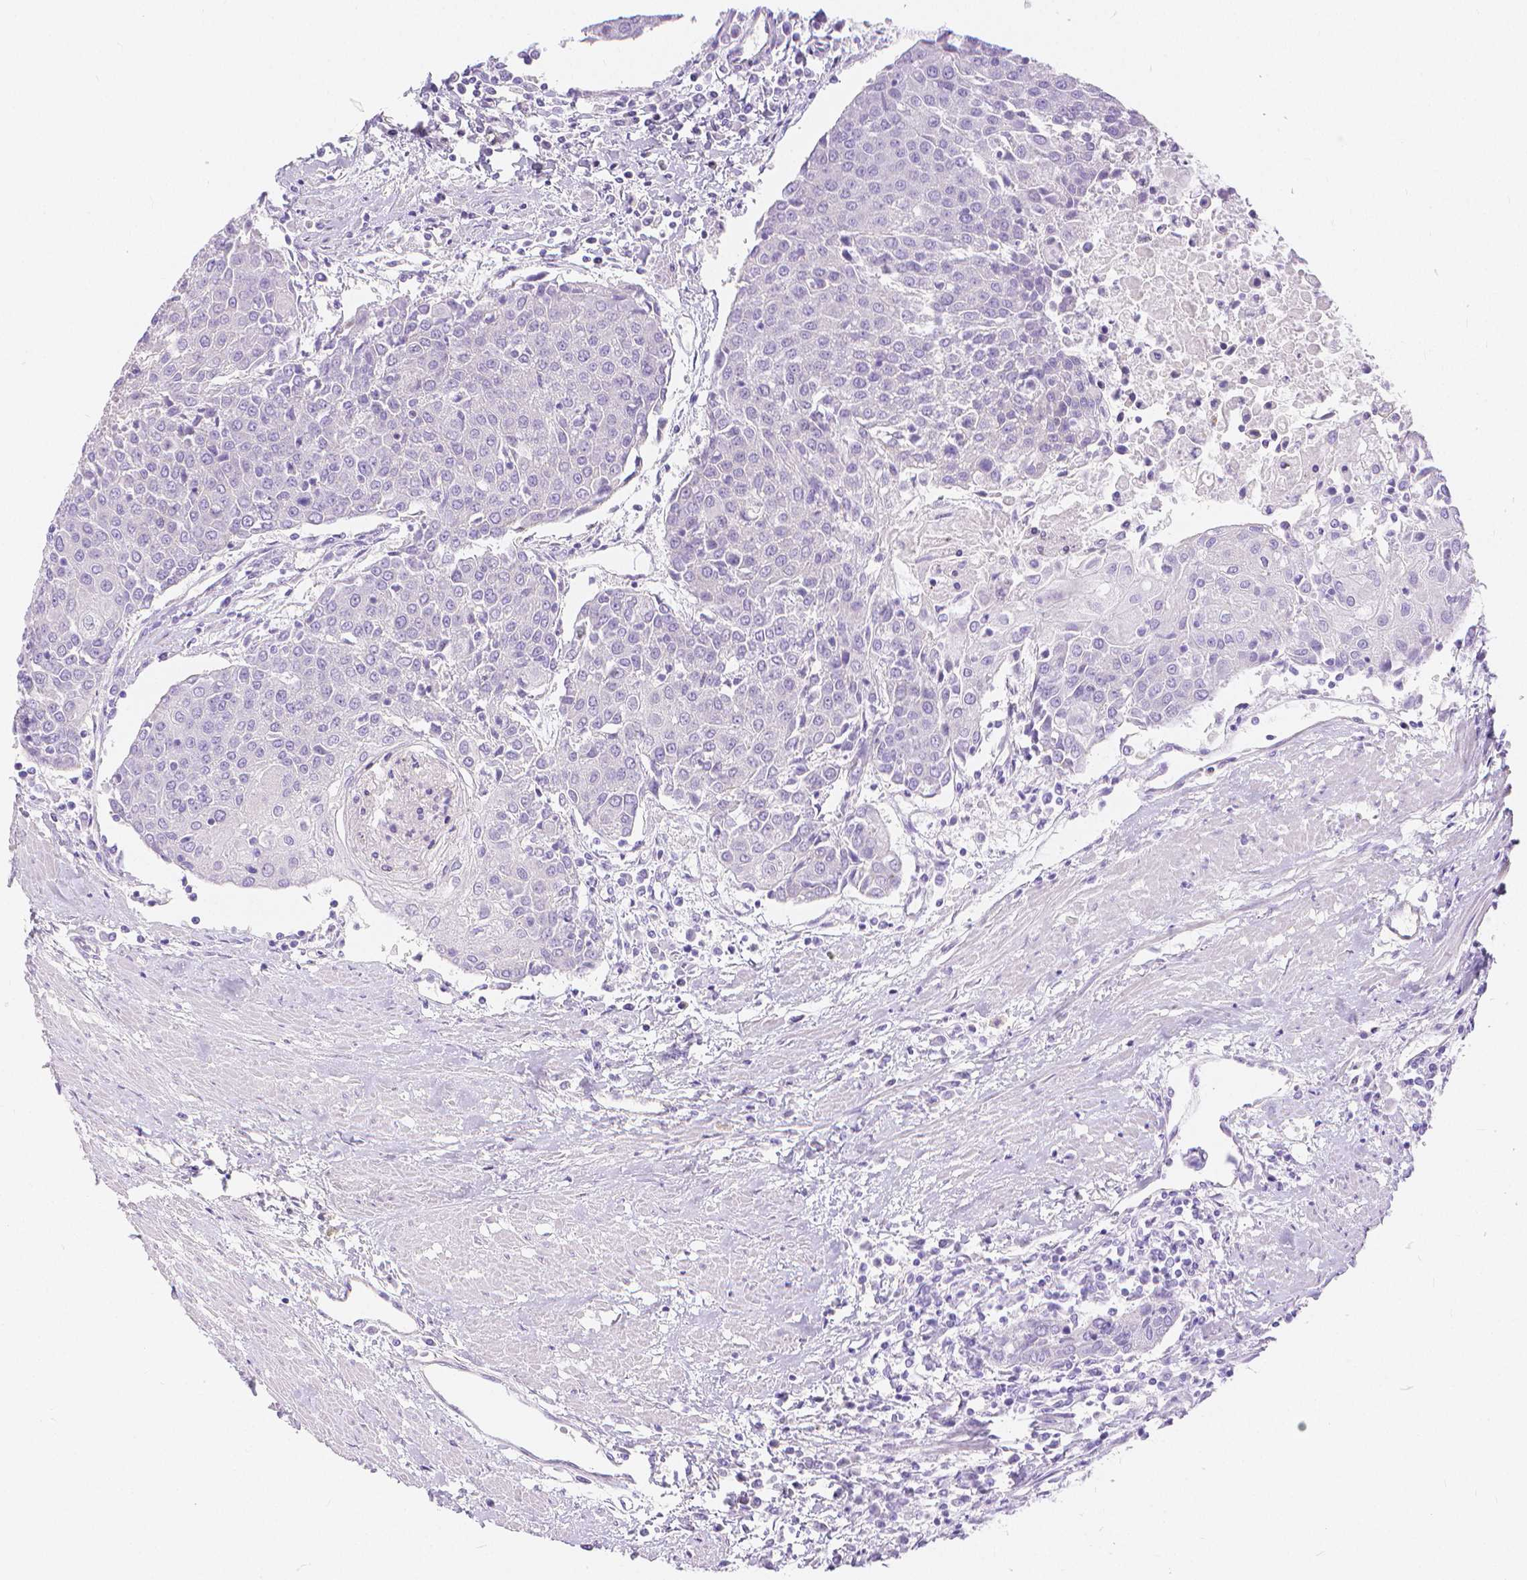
{"staining": {"intensity": "negative", "quantity": "none", "location": "none"}, "tissue": "urothelial cancer", "cell_type": "Tumor cells", "image_type": "cancer", "snomed": [{"axis": "morphology", "description": "Urothelial carcinoma, High grade"}, {"axis": "topography", "description": "Urinary bladder"}], "caption": "Tumor cells show no significant protein staining in urothelial cancer. (Stains: DAB (3,3'-diaminobenzidine) immunohistochemistry with hematoxylin counter stain, Microscopy: brightfield microscopy at high magnification).", "gene": "SLC27A5", "patient": {"sex": "female", "age": 85}}